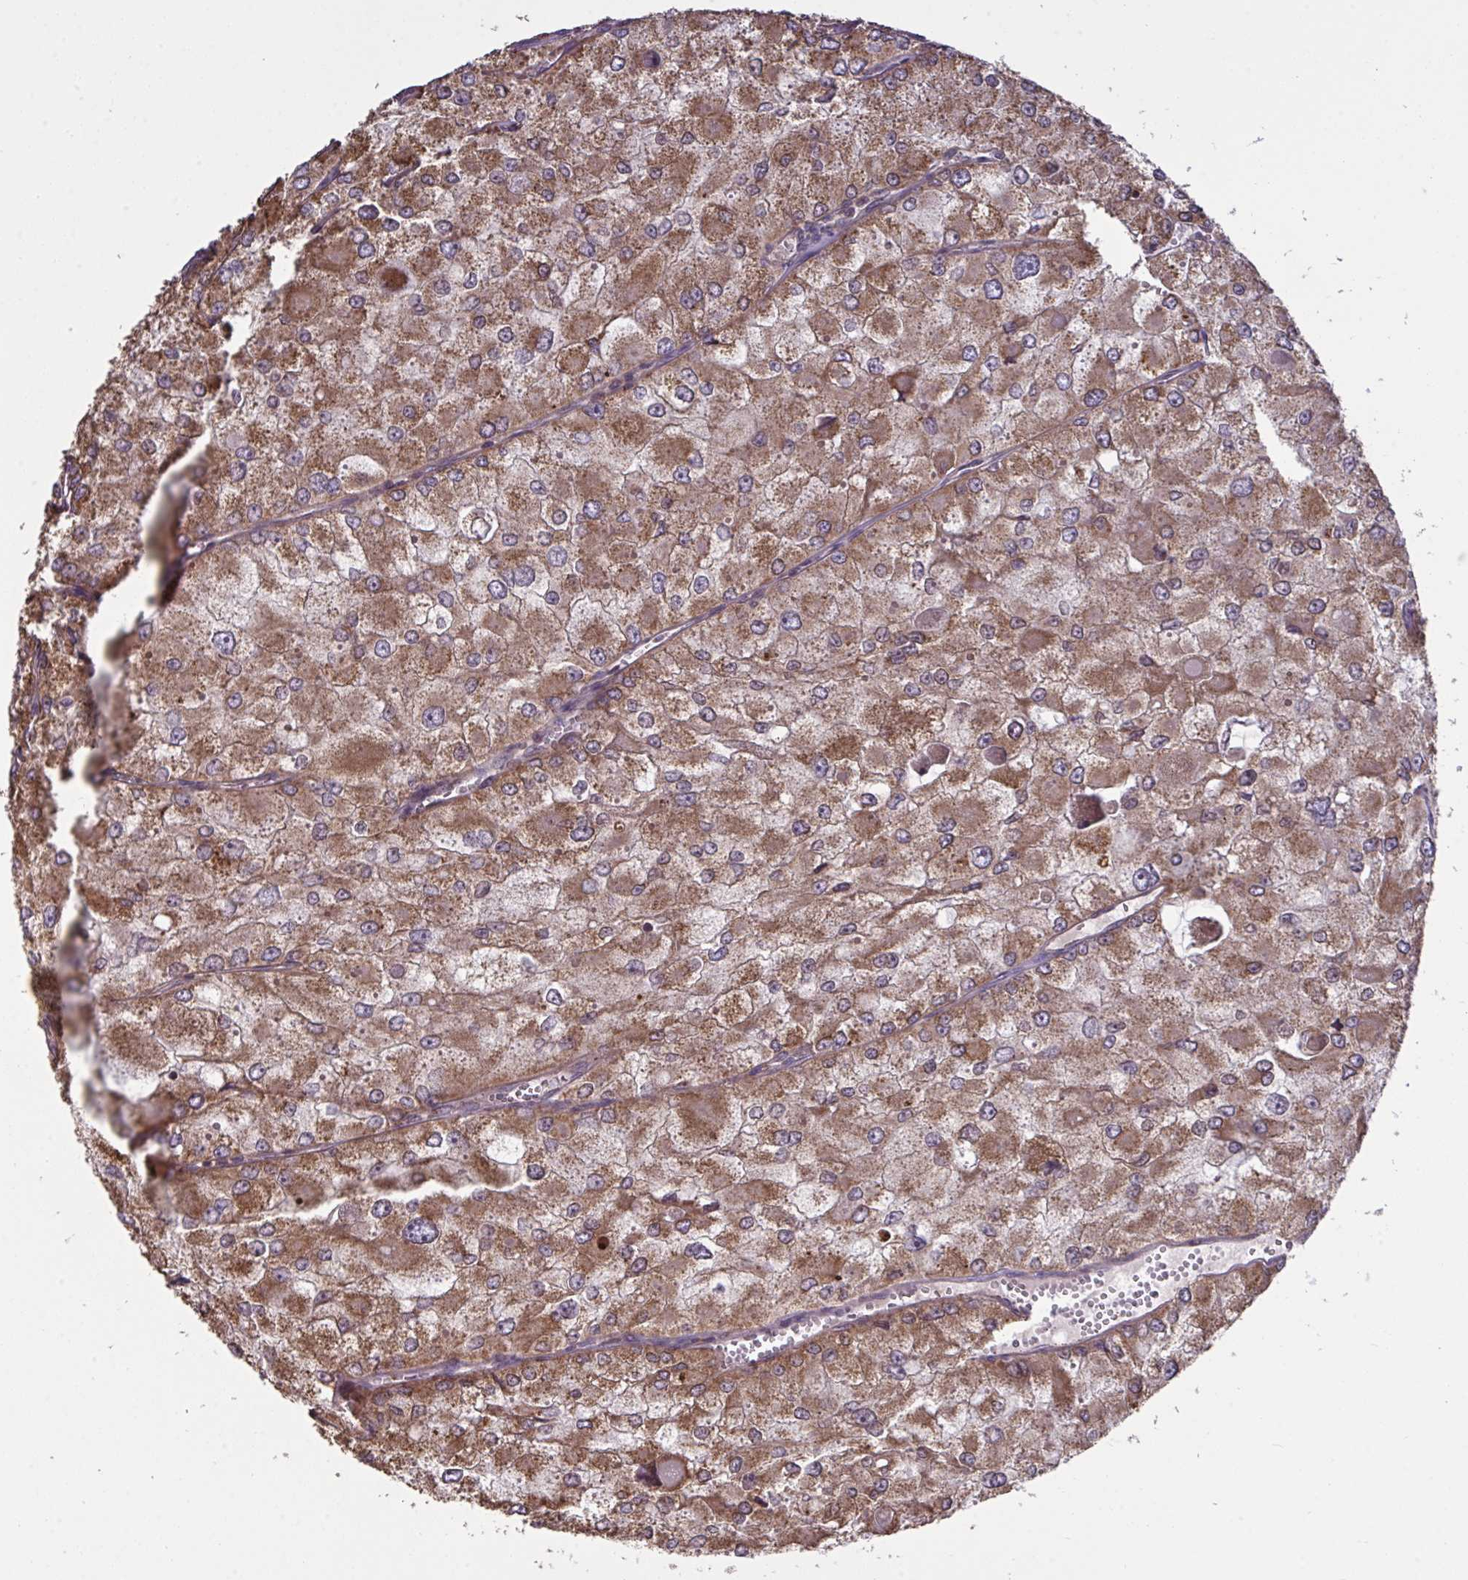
{"staining": {"intensity": "moderate", "quantity": ">75%", "location": "cytoplasmic/membranous"}, "tissue": "renal cancer", "cell_type": "Tumor cells", "image_type": "cancer", "snomed": [{"axis": "morphology", "description": "Adenocarcinoma, NOS"}, {"axis": "topography", "description": "Kidney"}], "caption": "A photomicrograph showing moderate cytoplasmic/membranous expression in about >75% of tumor cells in renal cancer, as visualized by brown immunohistochemical staining.", "gene": "PPM1H", "patient": {"sex": "female", "age": 70}}